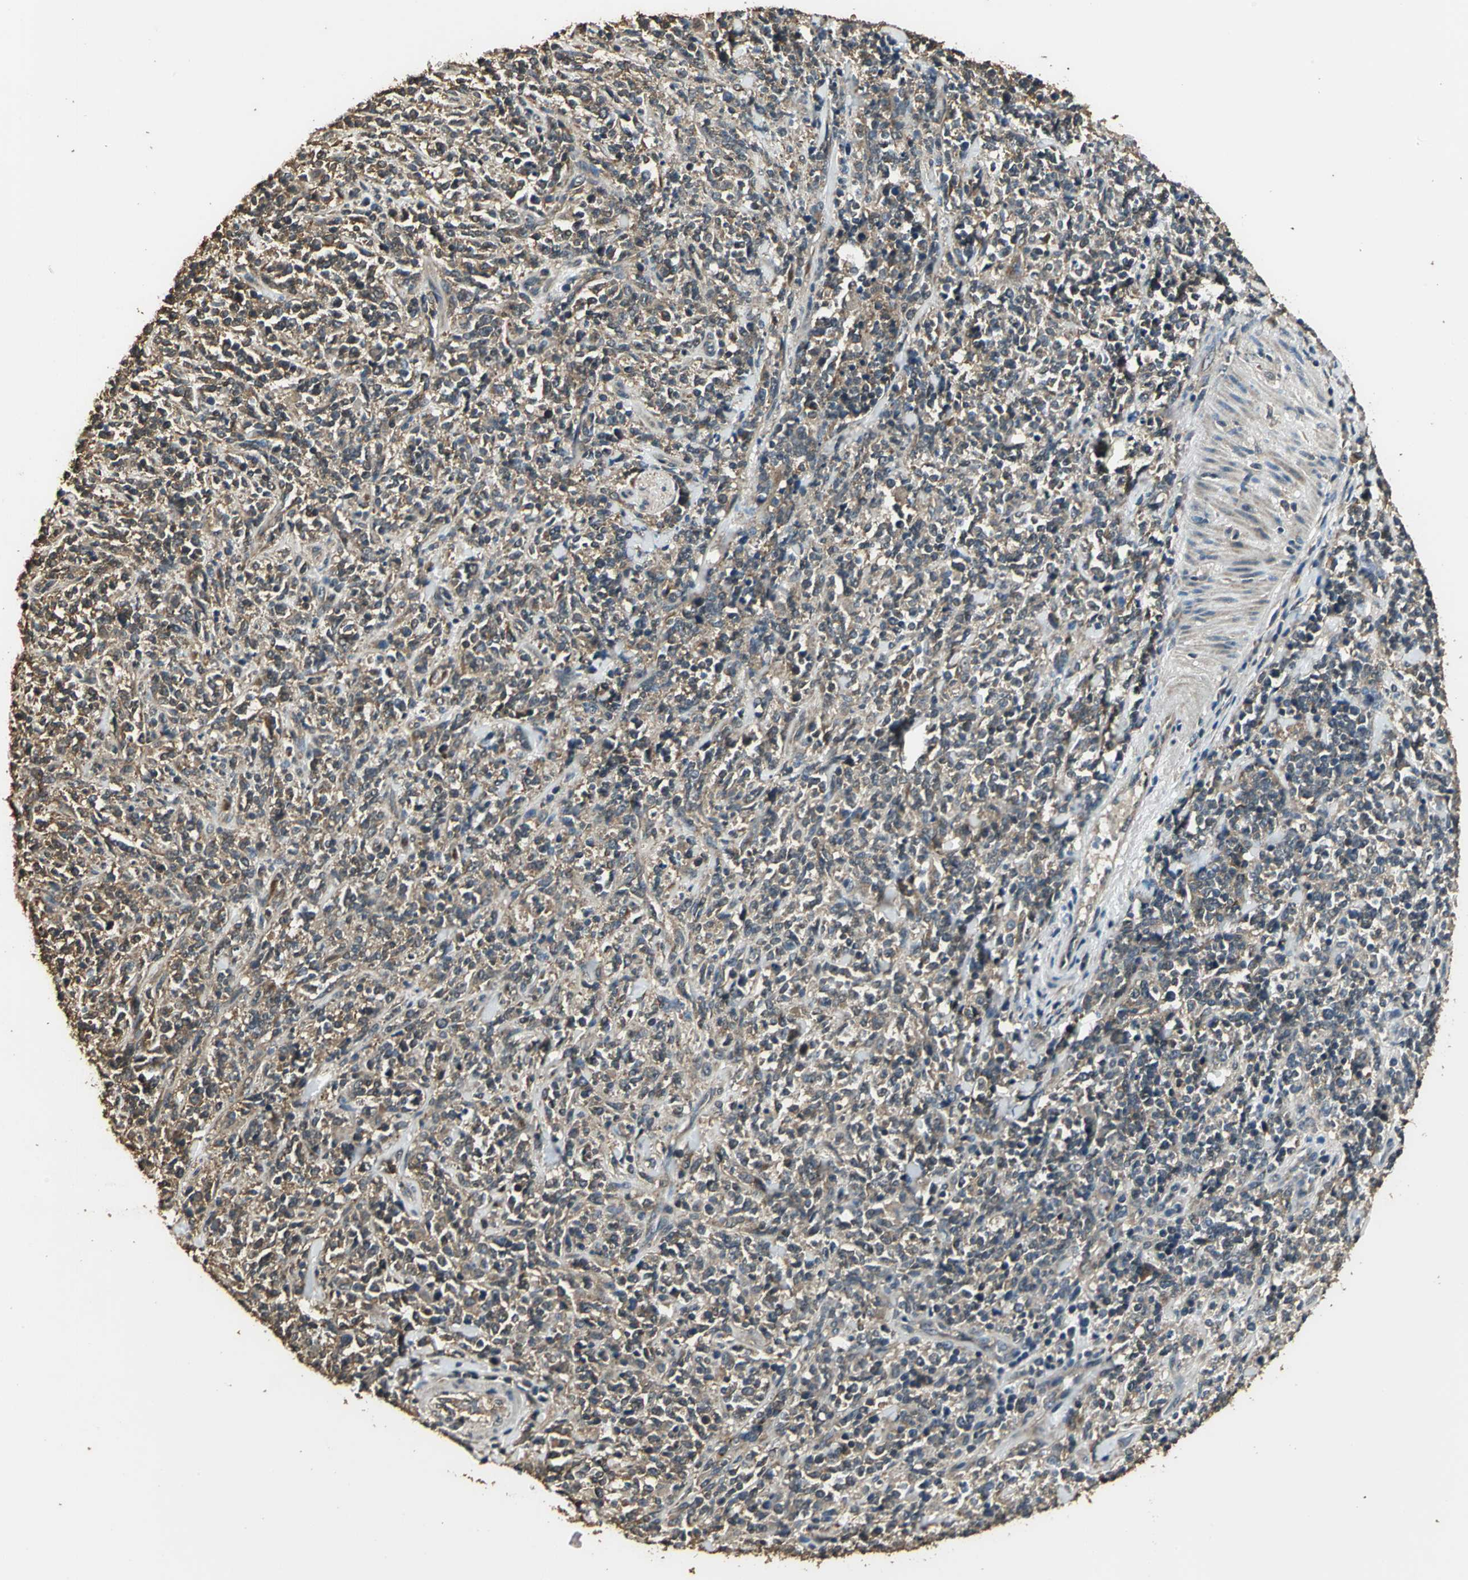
{"staining": {"intensity": "moderate", "quantity": ">75%", "location": "cytoplasmic/membranous"}, "tissue": "lymphoma", "cell_type": "Tumor cells", "image_type": "cancer", "snomed": [{"axis": "morphology", "description": "Malignant lymphoma, non-Hodgkin's type, High grade"}, {"axis": "topography", "description": "Soft tissue"}], "caption": "Malignant lymphoma, non-Hodgkin's type (high-grade) tissue reveals moderate cytoplasmic/membranous positivity in approximately >75% of tumor cells", "gene": "TMPRSS4", "patient": {"sex": "male", "age": 18}}